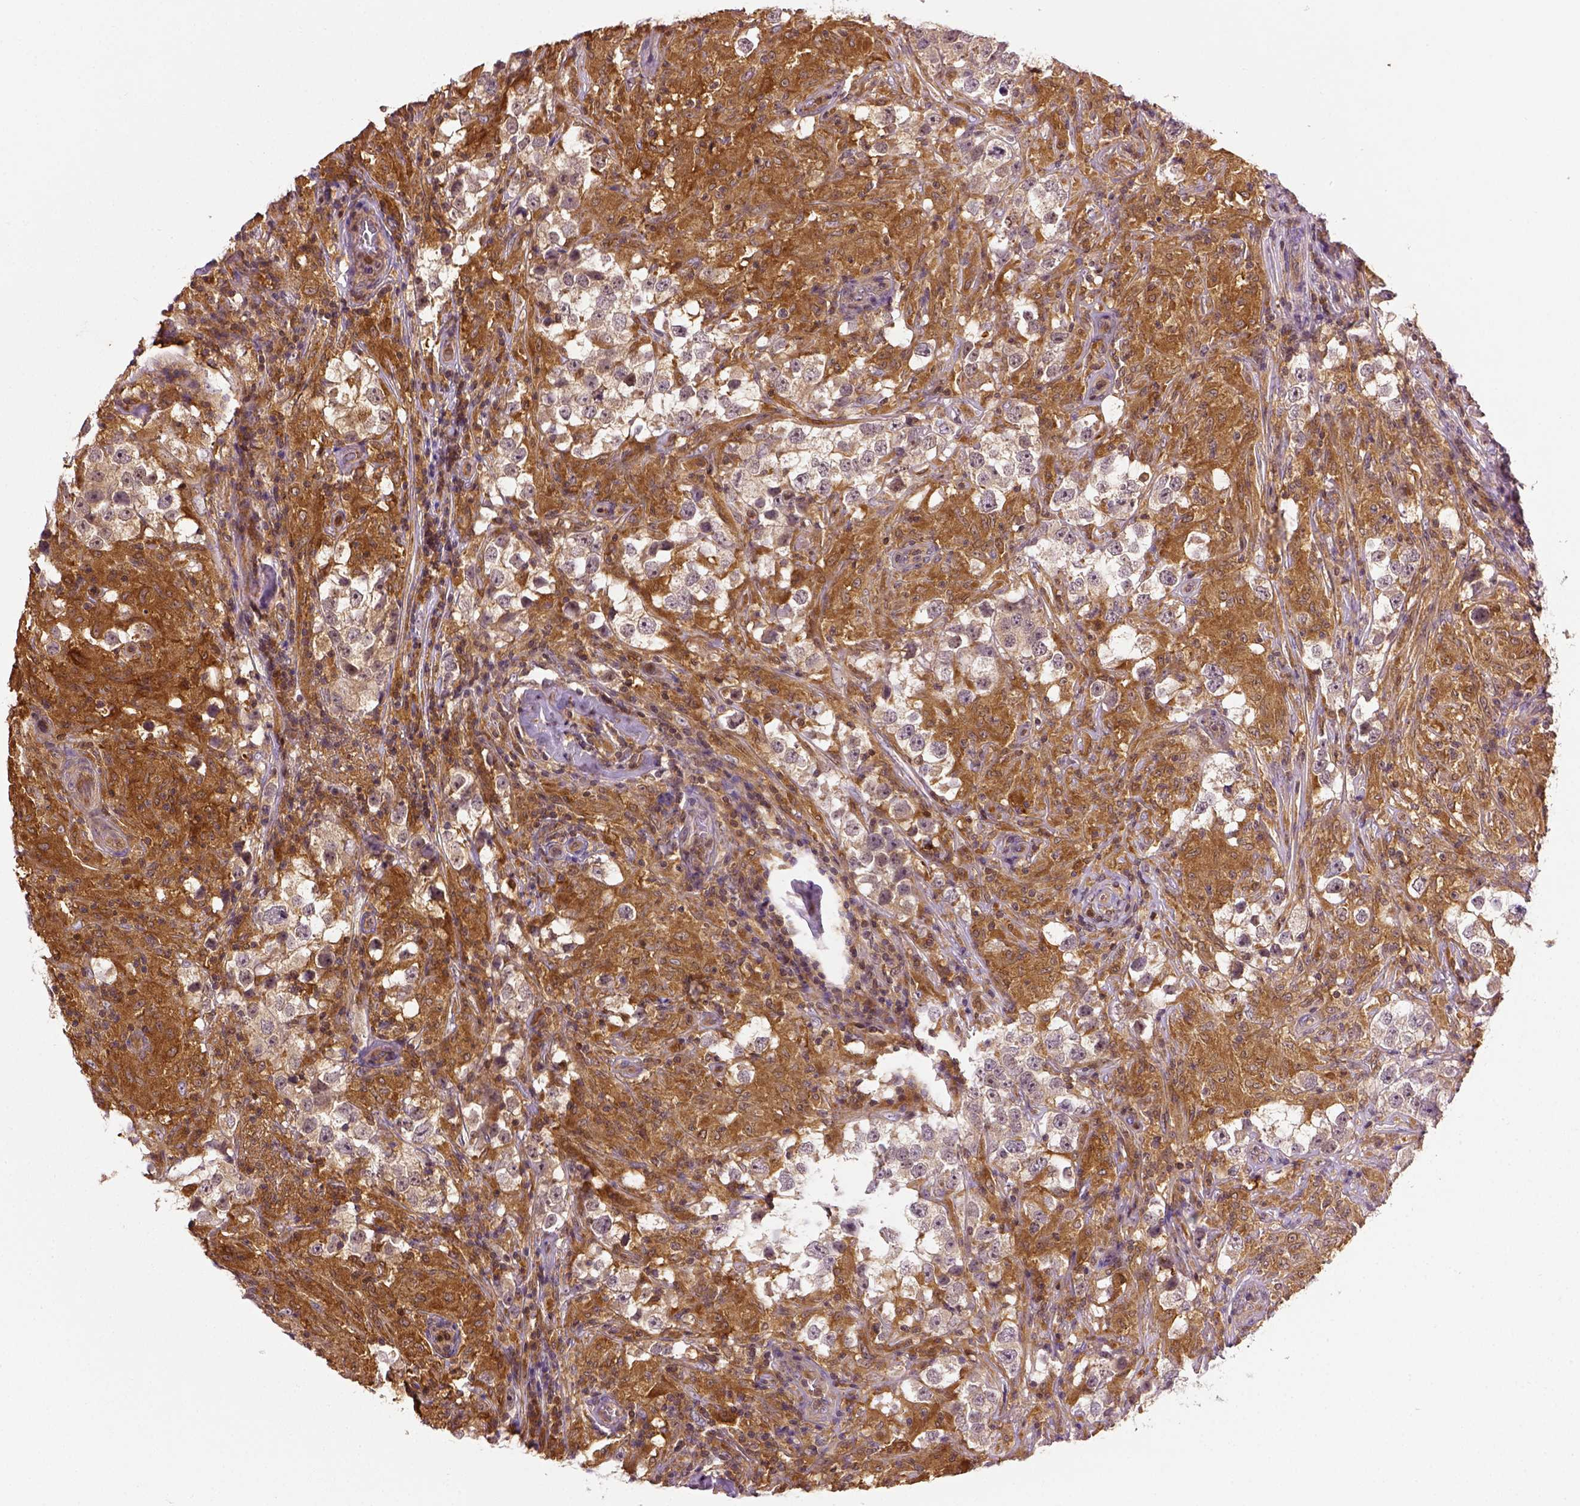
{"staining": {"intensity": "weak", "quantity": ">75%", "location": "cytoplasmic/membranous"}, "tissue": "testis cancer", "cell_type": "Tumor cells", "image_type": "cancer", "snomed": [{"axis": "morphology", "description": "Seminoma, NOS"}, {"axis": "topography", "description": "Testis"}], "caption": "A high-resolution micrograph shows immunohistochemistry staining of testis cancer, which exhibits weak cytoplasmic/membranous expression in approximately >75% of tumor cells.", "gene": "MATK", "patient": {"sex": "male", "age": 46}}